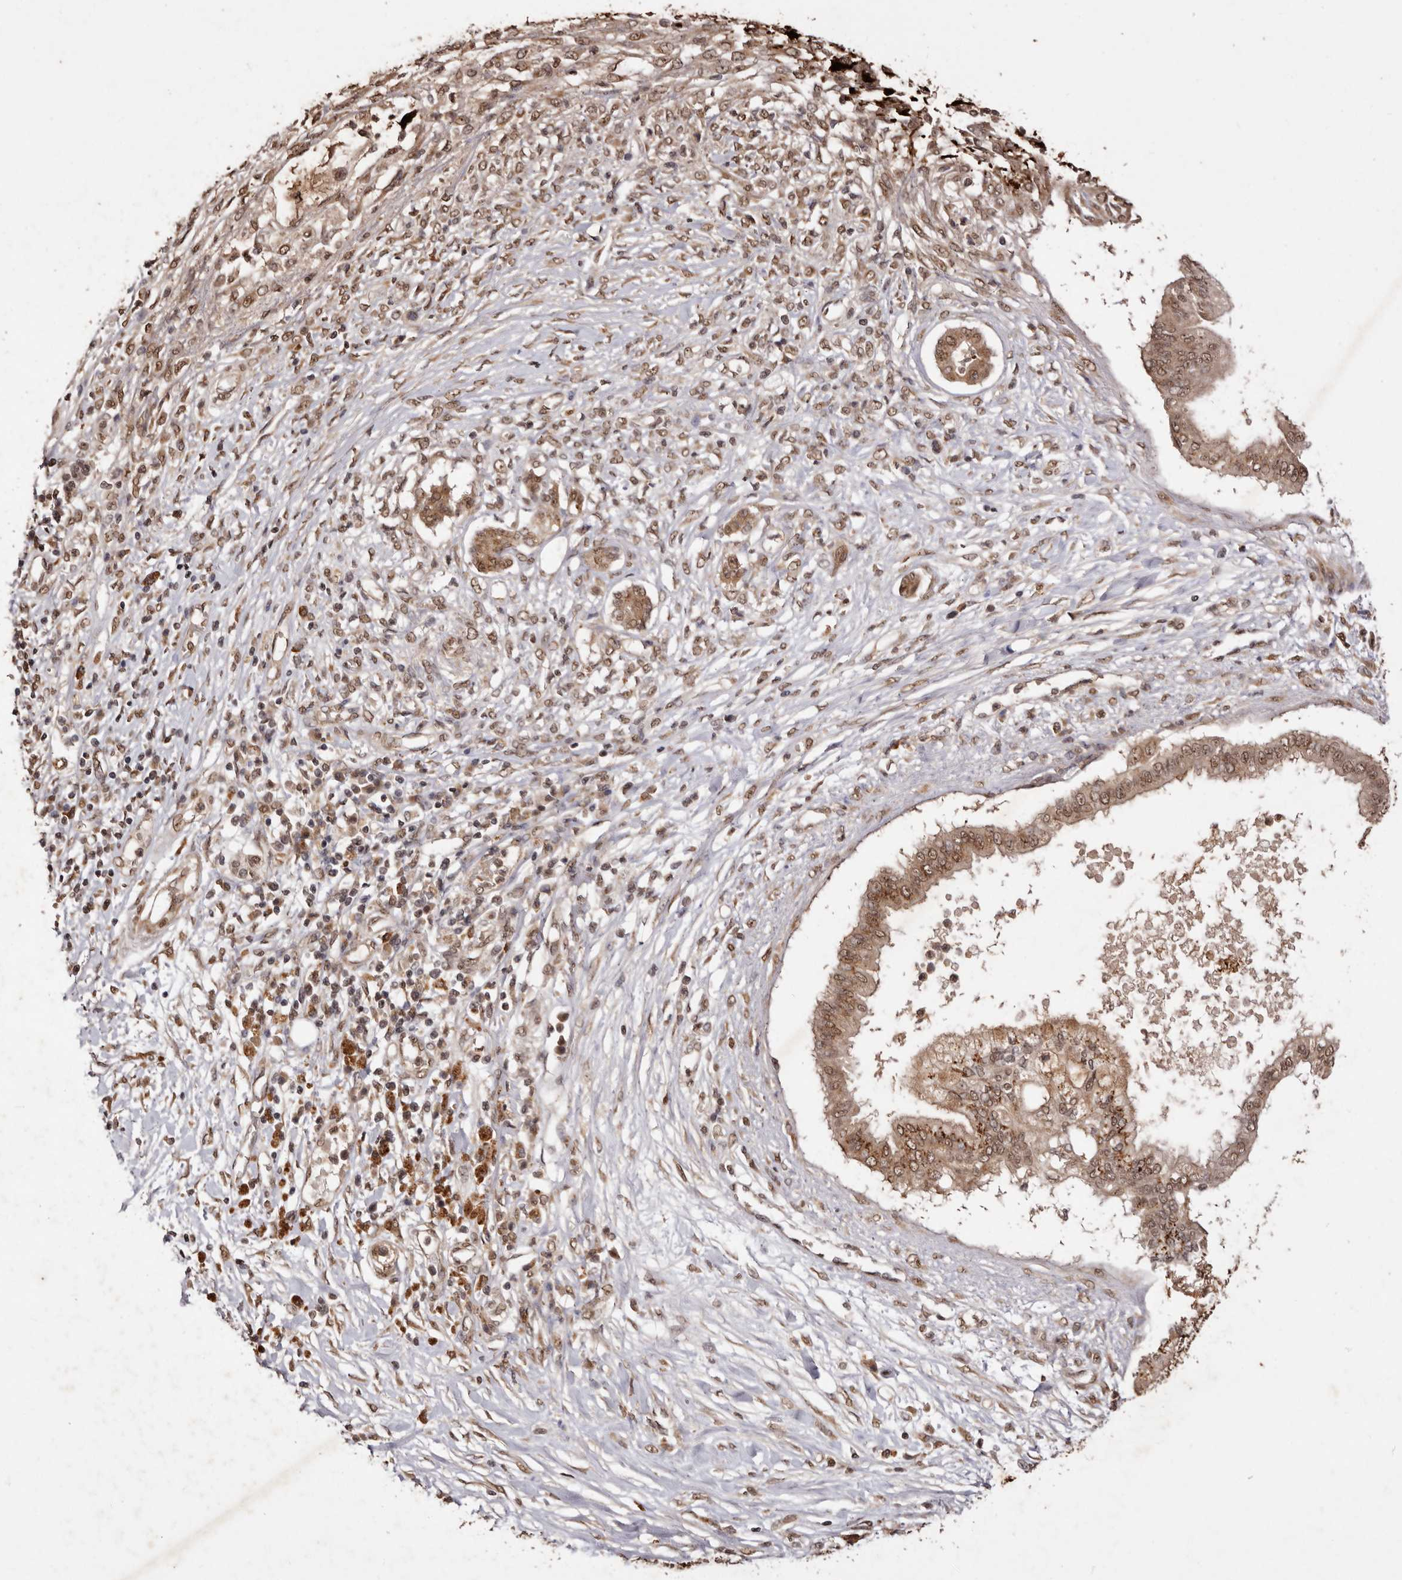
{"staining": {"intensity": "strong", "quantity": "25%-75%", "location": "cytoplasmic/membranous,nuclear"}, "tissue": "pancreatic cancer", "cell_type": "Tumor cells", "image_type": "cancer", "snomed": [{"axis": "morphology", "description": "Adenocarcinoma, NOS"}, {"axis": "topography", "description": "Pancreas"}], "caption": "Immunohistochemistry staining of pancreatic cancer, which demonstrates high levels of strong cytoplasmic/membranous and nuclear positivity in approximately 25%-75% of tumor cells indicating strong cytoplasmic/membranous and nuclear protein positivity. The staining was performed using DAB (brown) for protein detection and nuclei were counterstained in hematoxylin (blue).", "gene": "NOTCH1", "patient": {"sex": "female", "age": 56}}